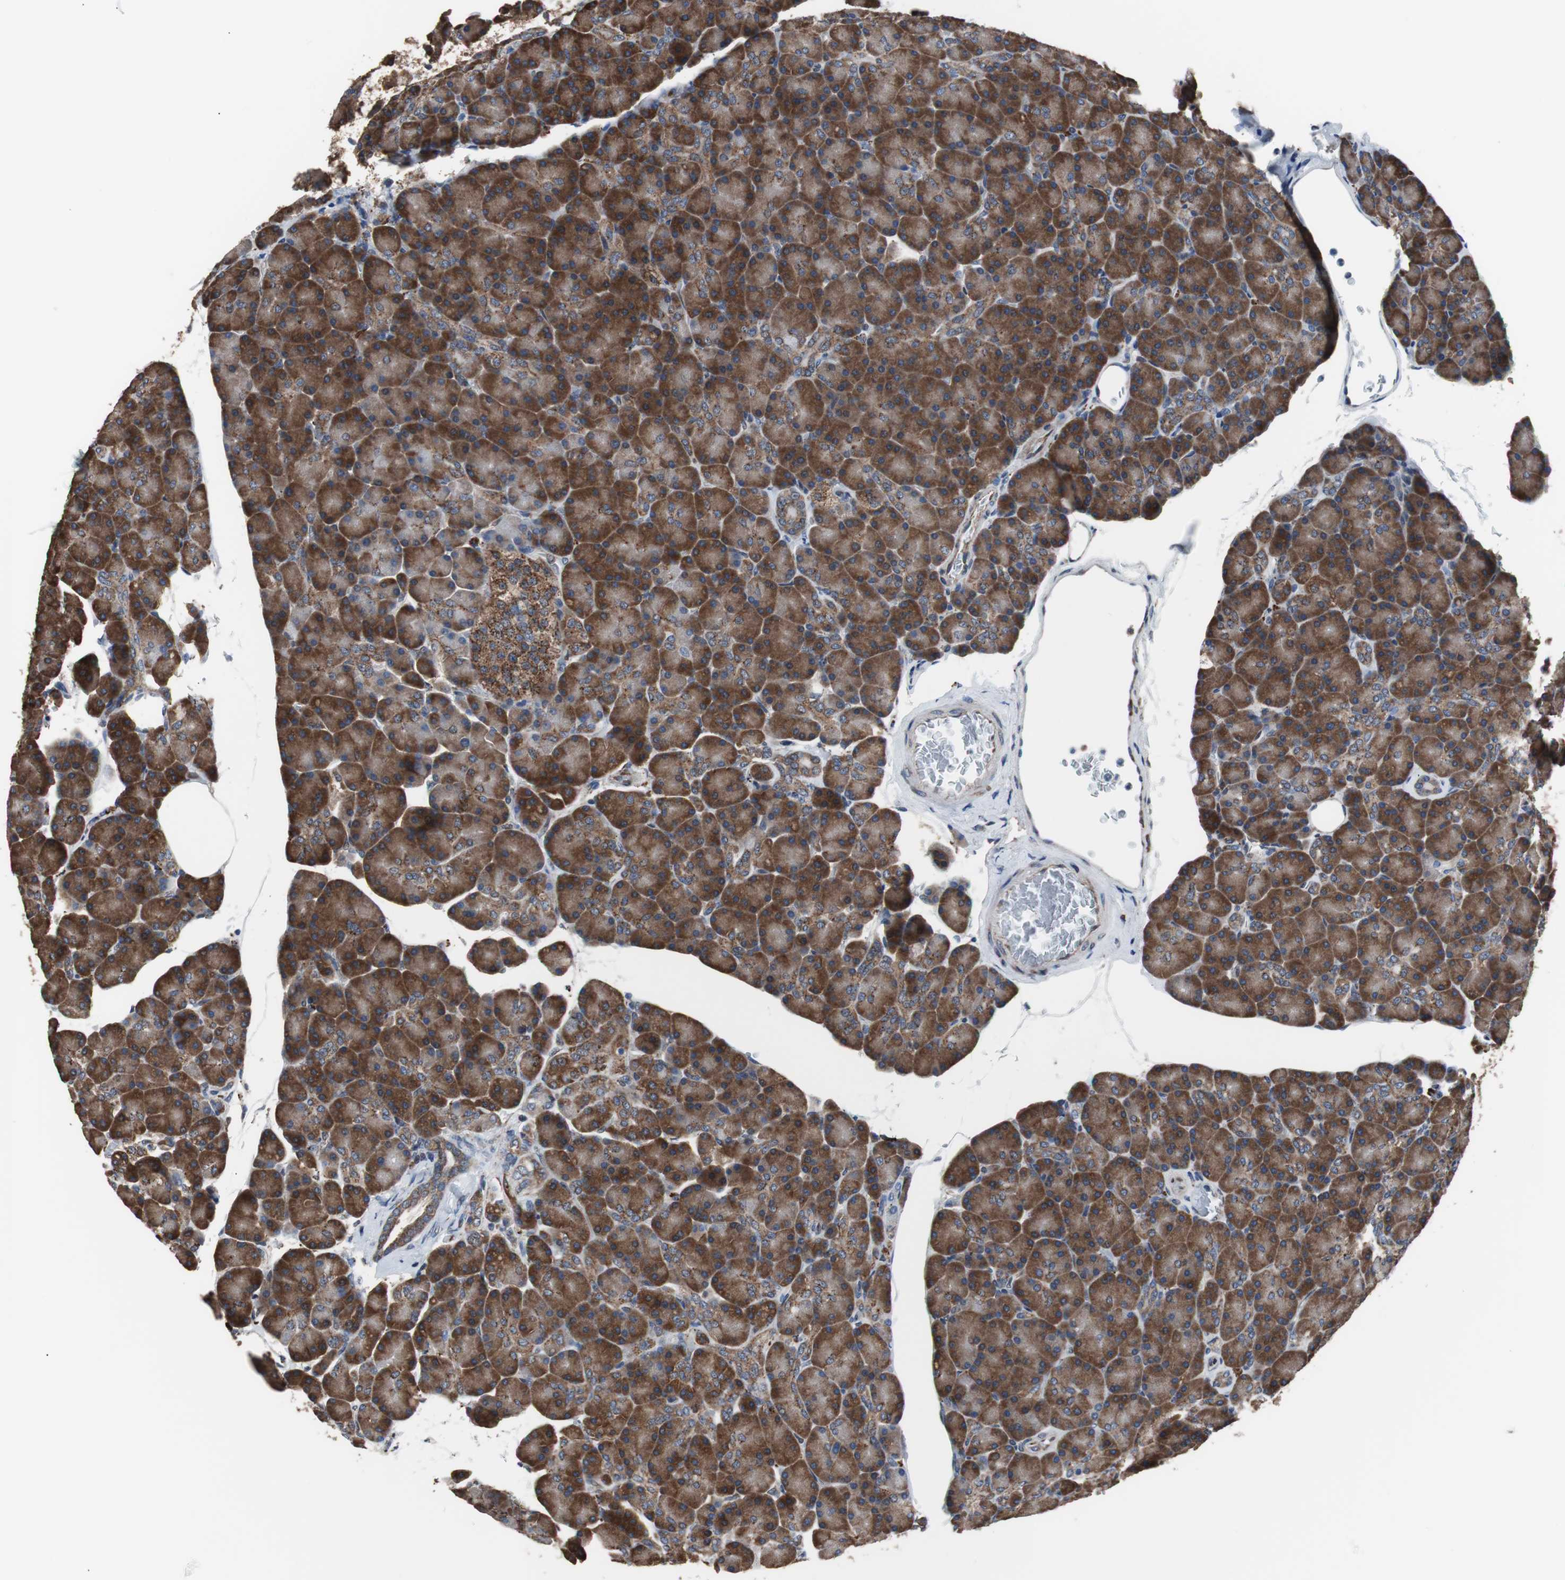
{"staining": {"intensity": "strong", "quantity": ">75%", "location": "cytoplasmic/membranous"}, "tissue": "pancreas", "cell_type": "Exocrine glandular cells", "image_type": "normal", "snomed": [{"axis": "morphology", "description": "Normal tissue, NOS"}, {"axis": "topography", "description": "Pancreas"}], "caption": "Pancreas stained with DAB IHC displays high levels of strong cytoplasmic/membranous expression in about >75% of exocrine glandular cells. (brown staining indicates protein expression, while blue staining denotes nuclei).", "gene": "USP10", "patient": {"sex": "female", "age": 43}}